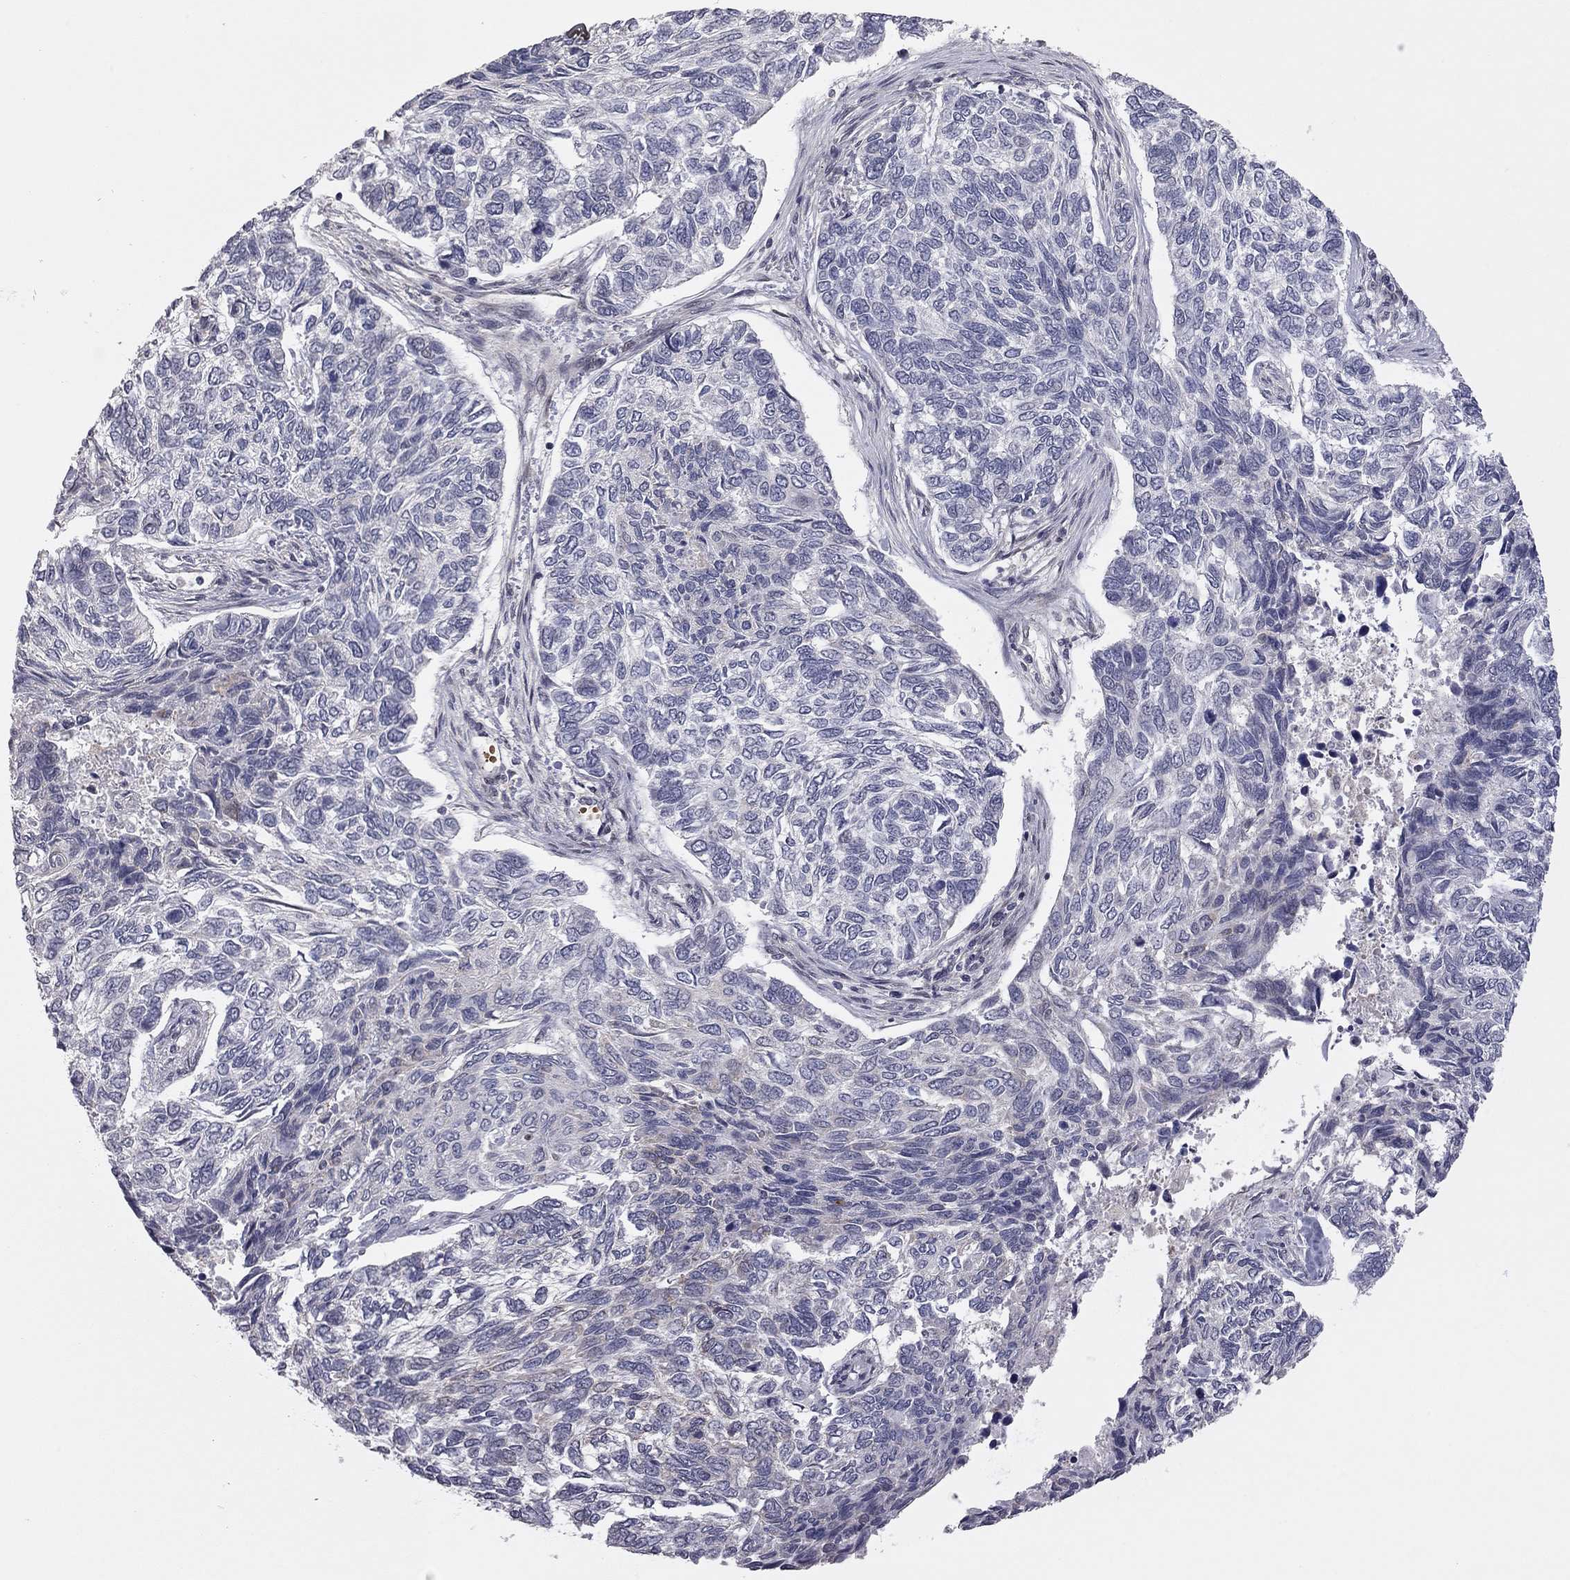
{"staining": {"intensity": "negative", "quantity": "none", "location": "none"}, "tissue": "skin cancer", "cell_type": "Tumor cells", "image_type": "cancer", "snomed": [{"axis": "morphology", "description": "Basal cell carcinoma"}, {"axis": "topography", "description": "Skin"}], "caption": "High magnification brightfield microscopy of skin cancer (basal cell carcinoma) stained with DAB (brown) and counterstained with hematoxylin (blue): tumor cells show no significant expression.", "gene": "MC3R", "patient": {"sex": "female", "age": 65}}